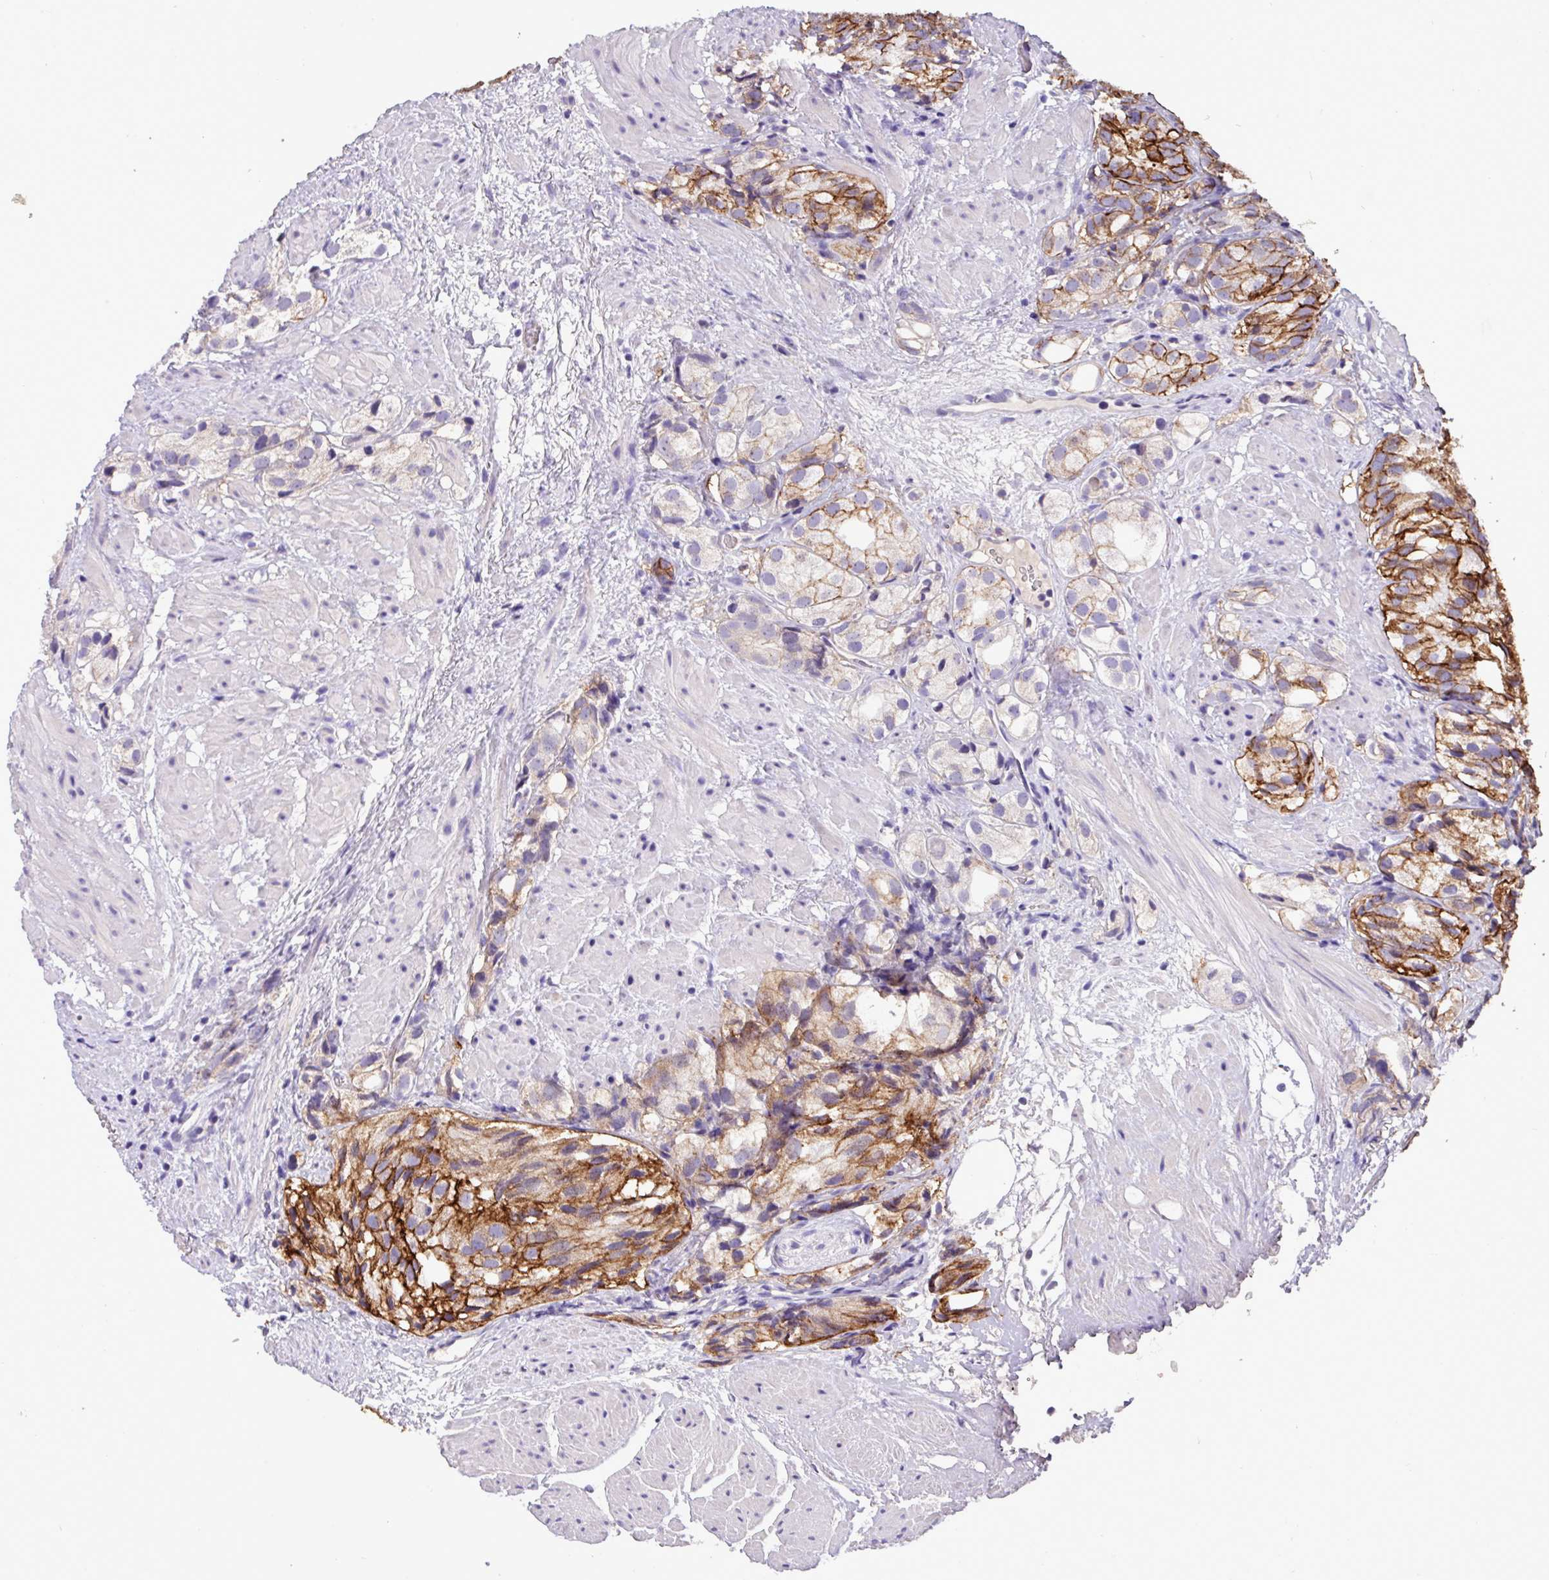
{"staining": {"intensity": "strong", "quantity": "25%-75%", "location": "cytoplasmic/membranous"}, "tissue": "prostate cancer", "cell_type": "Tumor cells", "image_type": "cancer", "snomed": [{"axis": "morphology", "description": "Adenocarcinoma, High grade"}, {"axis": "topography", "description": "Prostate"}], "caption": "Immunohistochemistry of human high-grade adenocarcinoma (prostate) demonstrates high levels of strong cytoplasmic/membranous staining in about 25%-75% of tumor cells. (IHC, brightfield microscopy, high magnification).", "gene": "EPCAM", "patient": {"sex": "male", "age": 82}}